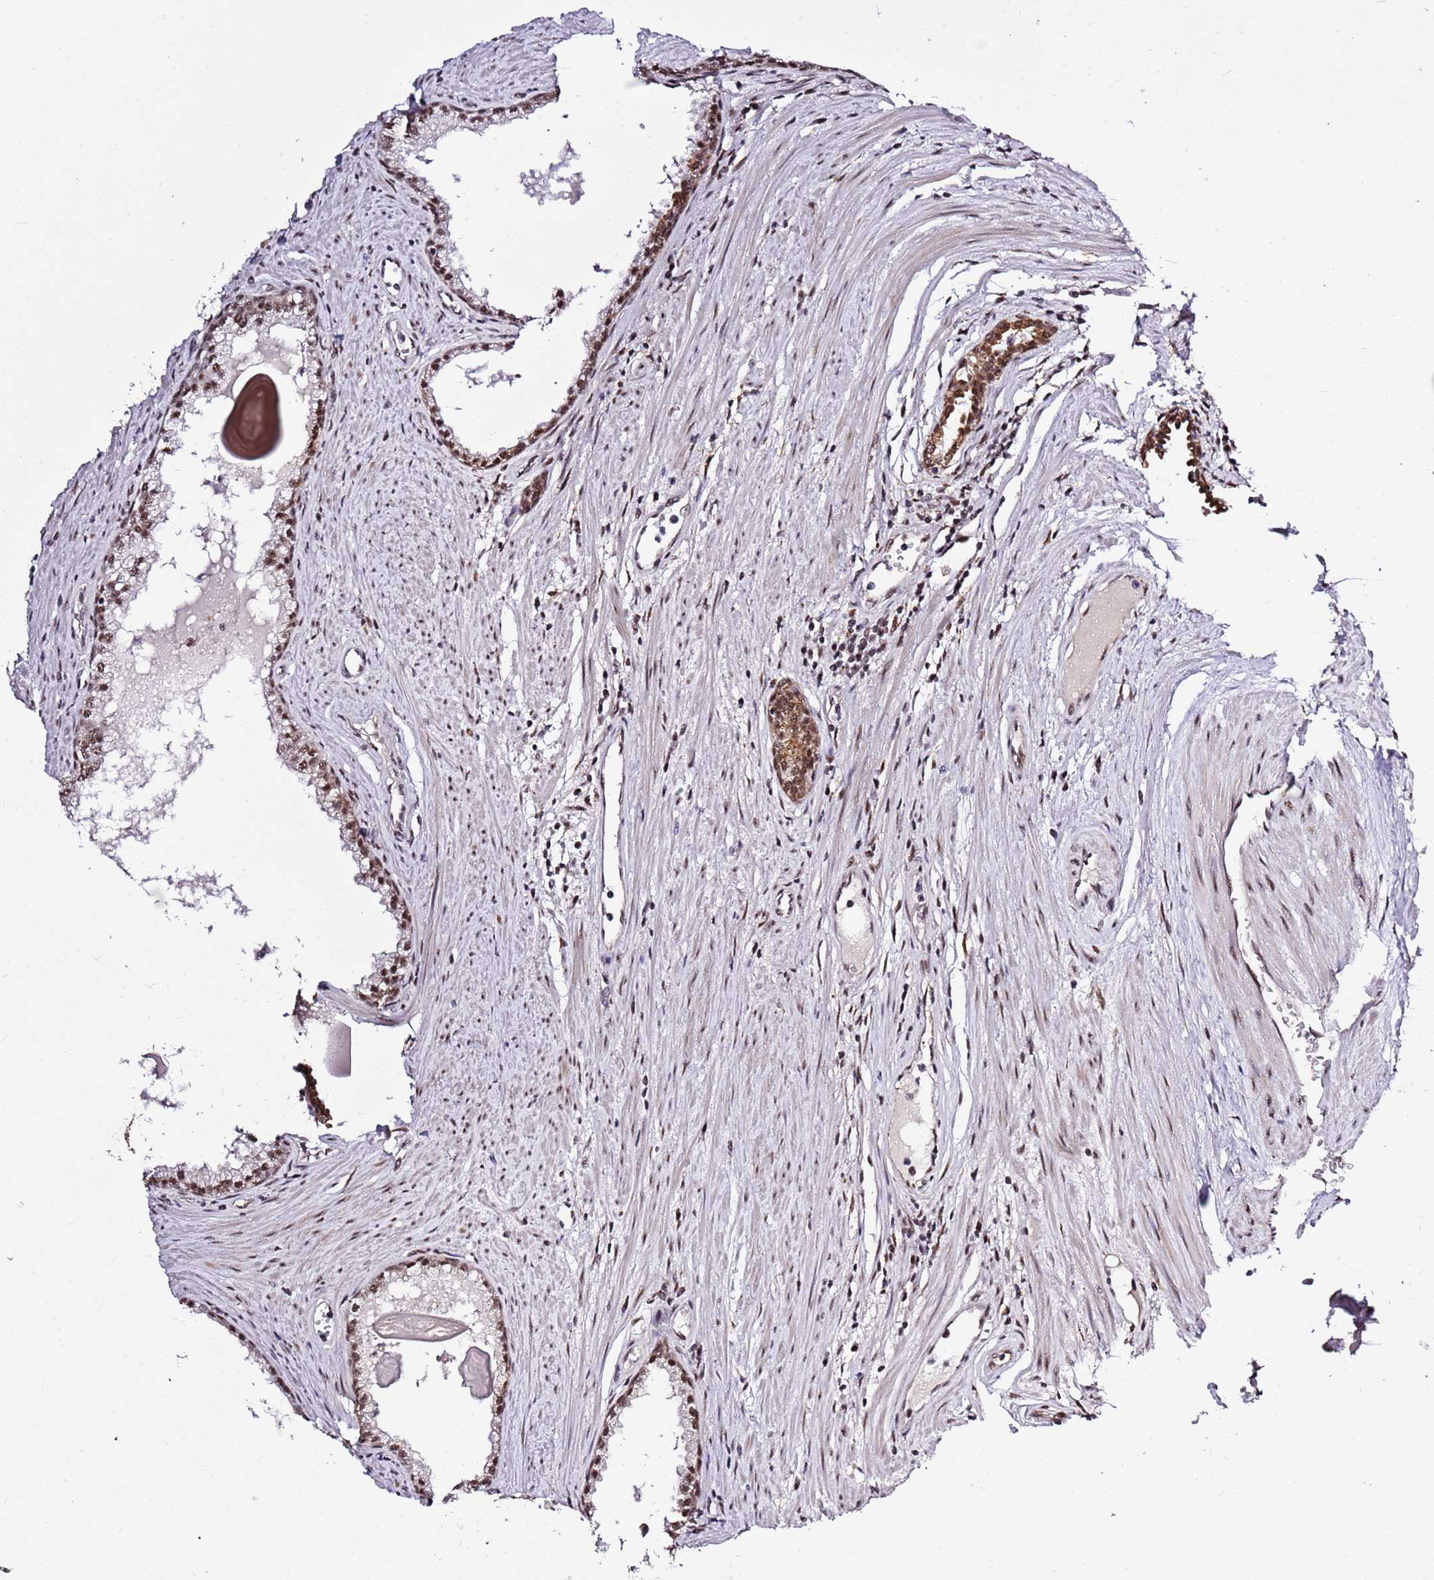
{"staining": {"intensity": "strong", "quantity": ">75%", "location": "cytoplasmic/membranous,nuclear"}, "tissue": "prostate cancer", "cell_type": "Tumor cells", "image_type": "cancer", "snomed": [{"axis": "morphology", "description": "Adenocarcinoma, High grade"}, {"axis": "topography", "description": "Prostate"}], "caption": "This micrograph exhibits immunohistochemistry staining of human prostate cancer, with high strong cytoplasmic/membranous and nuclear positivity in approximately >75% of tumor cells.", "gene": "AKAP8L", "patient": {"sex": "male", "age": 68}}